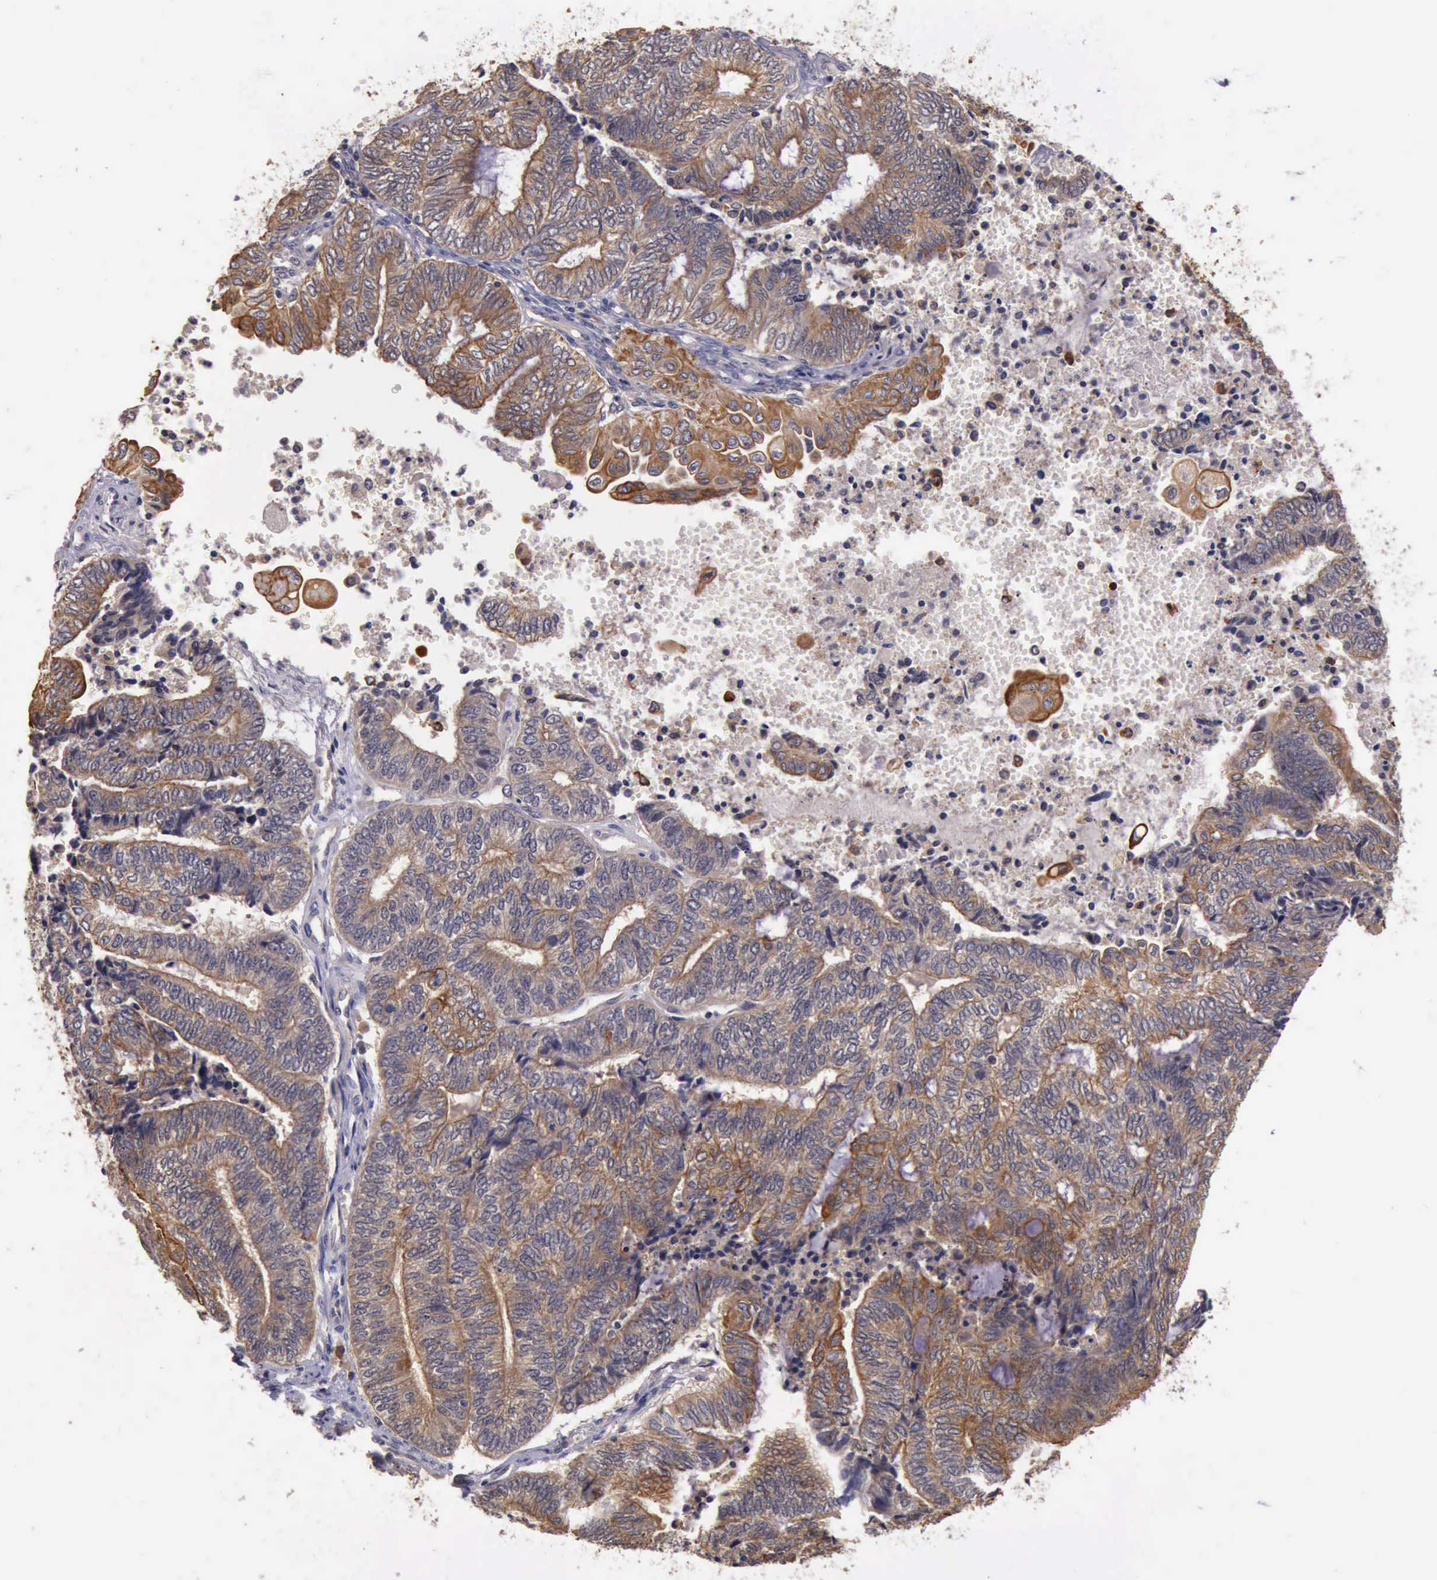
{"staining": {"intensity": "moderate", "quantity": ">75%", "location": "cytoplasmic/membranous"}, "tissue": "endometrial cancer", "cell_type": "Tumor cells", "image_type": "cancer", "snomed": [{"axis": "morphology", "description": "Adenocarcinoma, NOS"}, {"axis": "topography", "description": "Uterus"}, {"axis": "topography", "description": "Endometrium"}], "caption": "Endometrial cancer tissue displays moderate cytoplasmic/membranous positivity in about >75% of tumor cells", "gene": "RAB39B", "patient": {"sex": "female", "age": 70}}